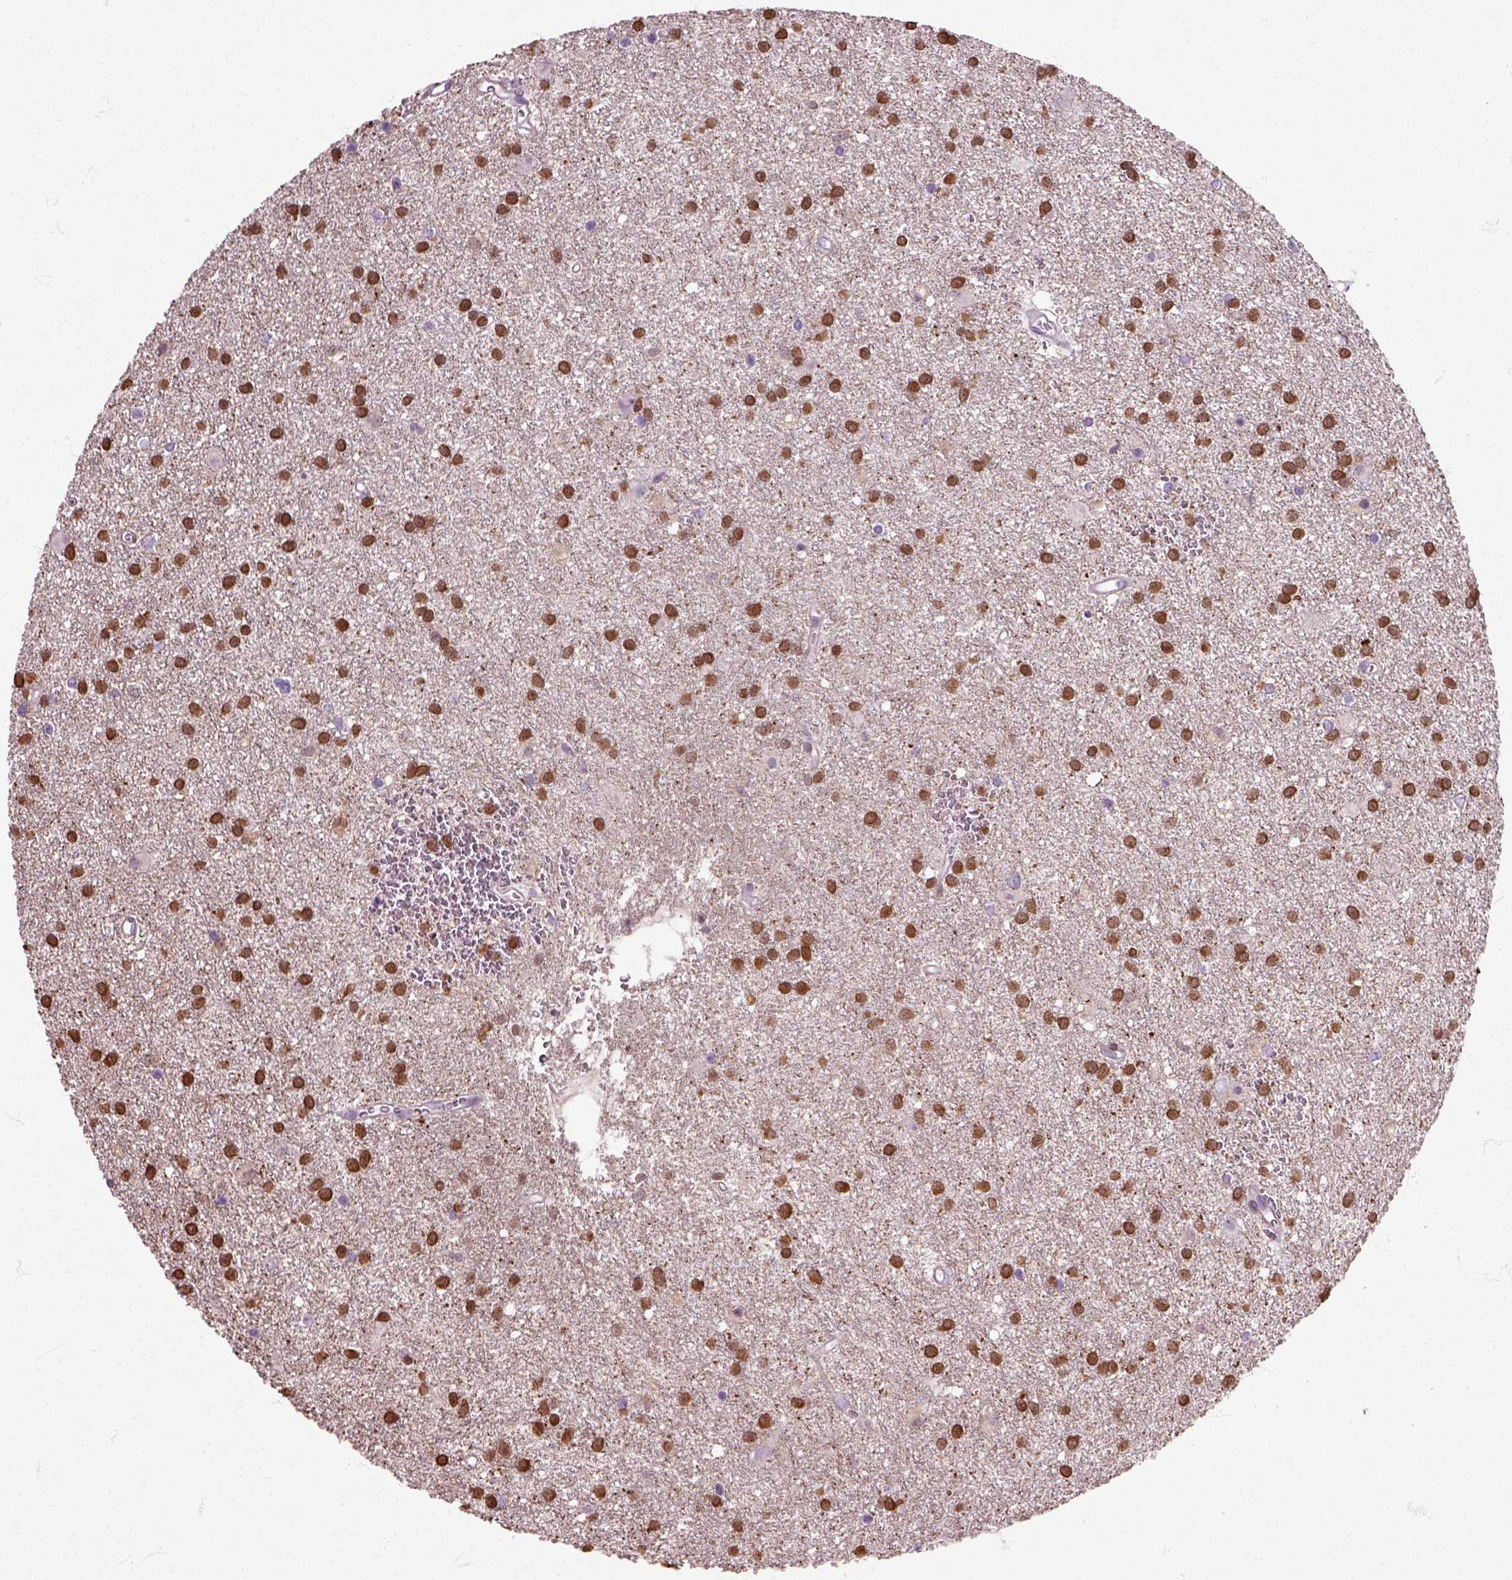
{"staining": {"intensity": "strong", "quantity": ">75%", "location": "nuclear"}, "tissue": "glioma", "cell_type": "Tumor cells", "image_type": "cancer", "snomed": [{"axis": "morphology", "description": "Glioma, malignant, Low grade"}, {"axis": "topography", "description": "Brain"}], "caption": "Immunohistochemistry (IHC) micrograph of human low-grade glioma (malignant) stained for a protein (brown), which exhibits high levels of strong nuclear expression in about >75% of tumor cells.", "gene": "HSPA2", "patient": {"sex": "male", "age": 58}}